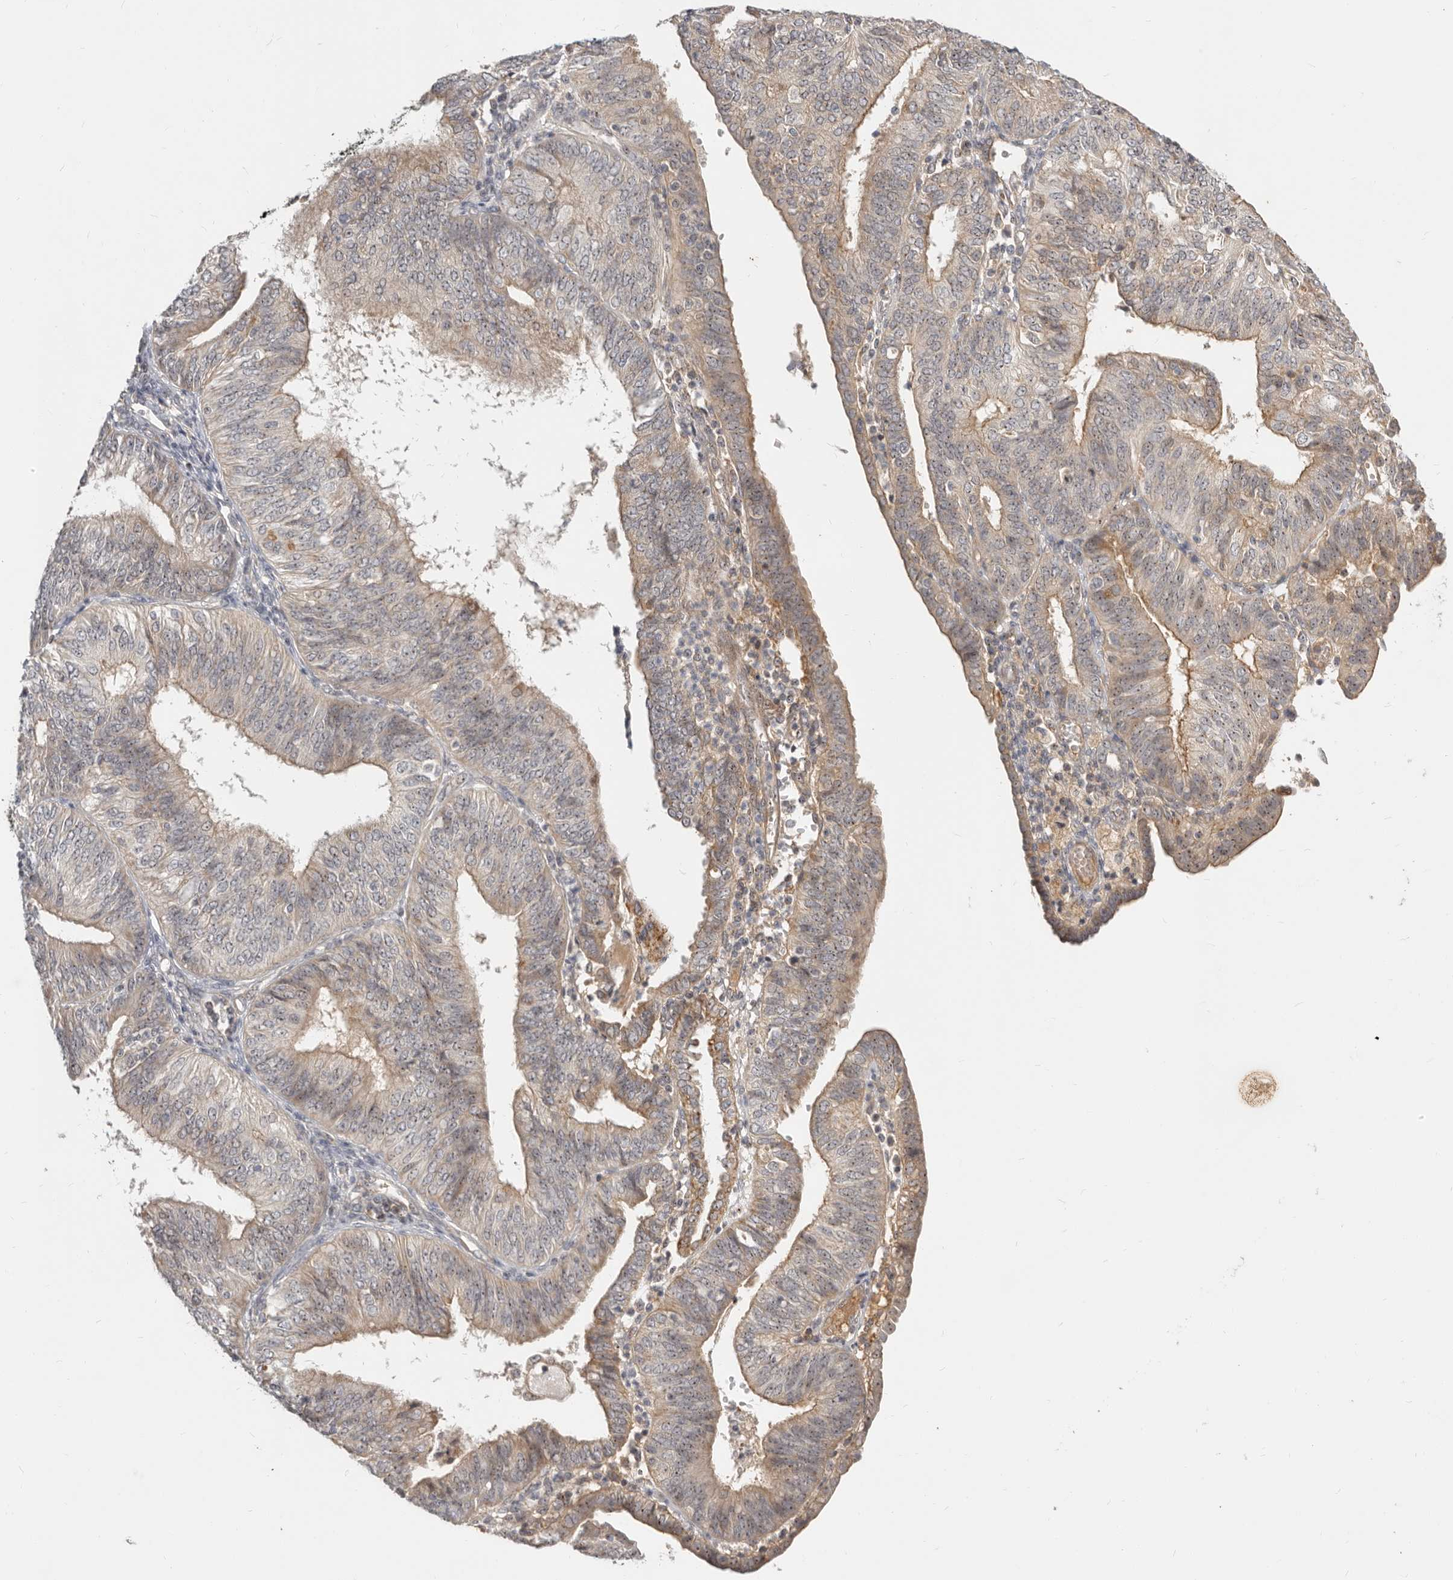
{"staining": {"intensity": "weak", "quantity": "25%-75%", "location": "cytoplasmic/membranous"}, "tissue": "endometrial cancer", "cell_type": "Tumor cells", "image_type": "cancer", "snomed": [{"axis": "morphology", "description": "Adenocarcinoma, NOS"}, {"axis": "topography", "description": "Endometrium"}], "caption": "Protein expression analysis of human endometrial cancer reveals weak cytoplasmic/membranous positivity in about 25%-75% of tumor cells.", "gene": "MICALL2", "patient": {"sex": "female", "age": 58}}